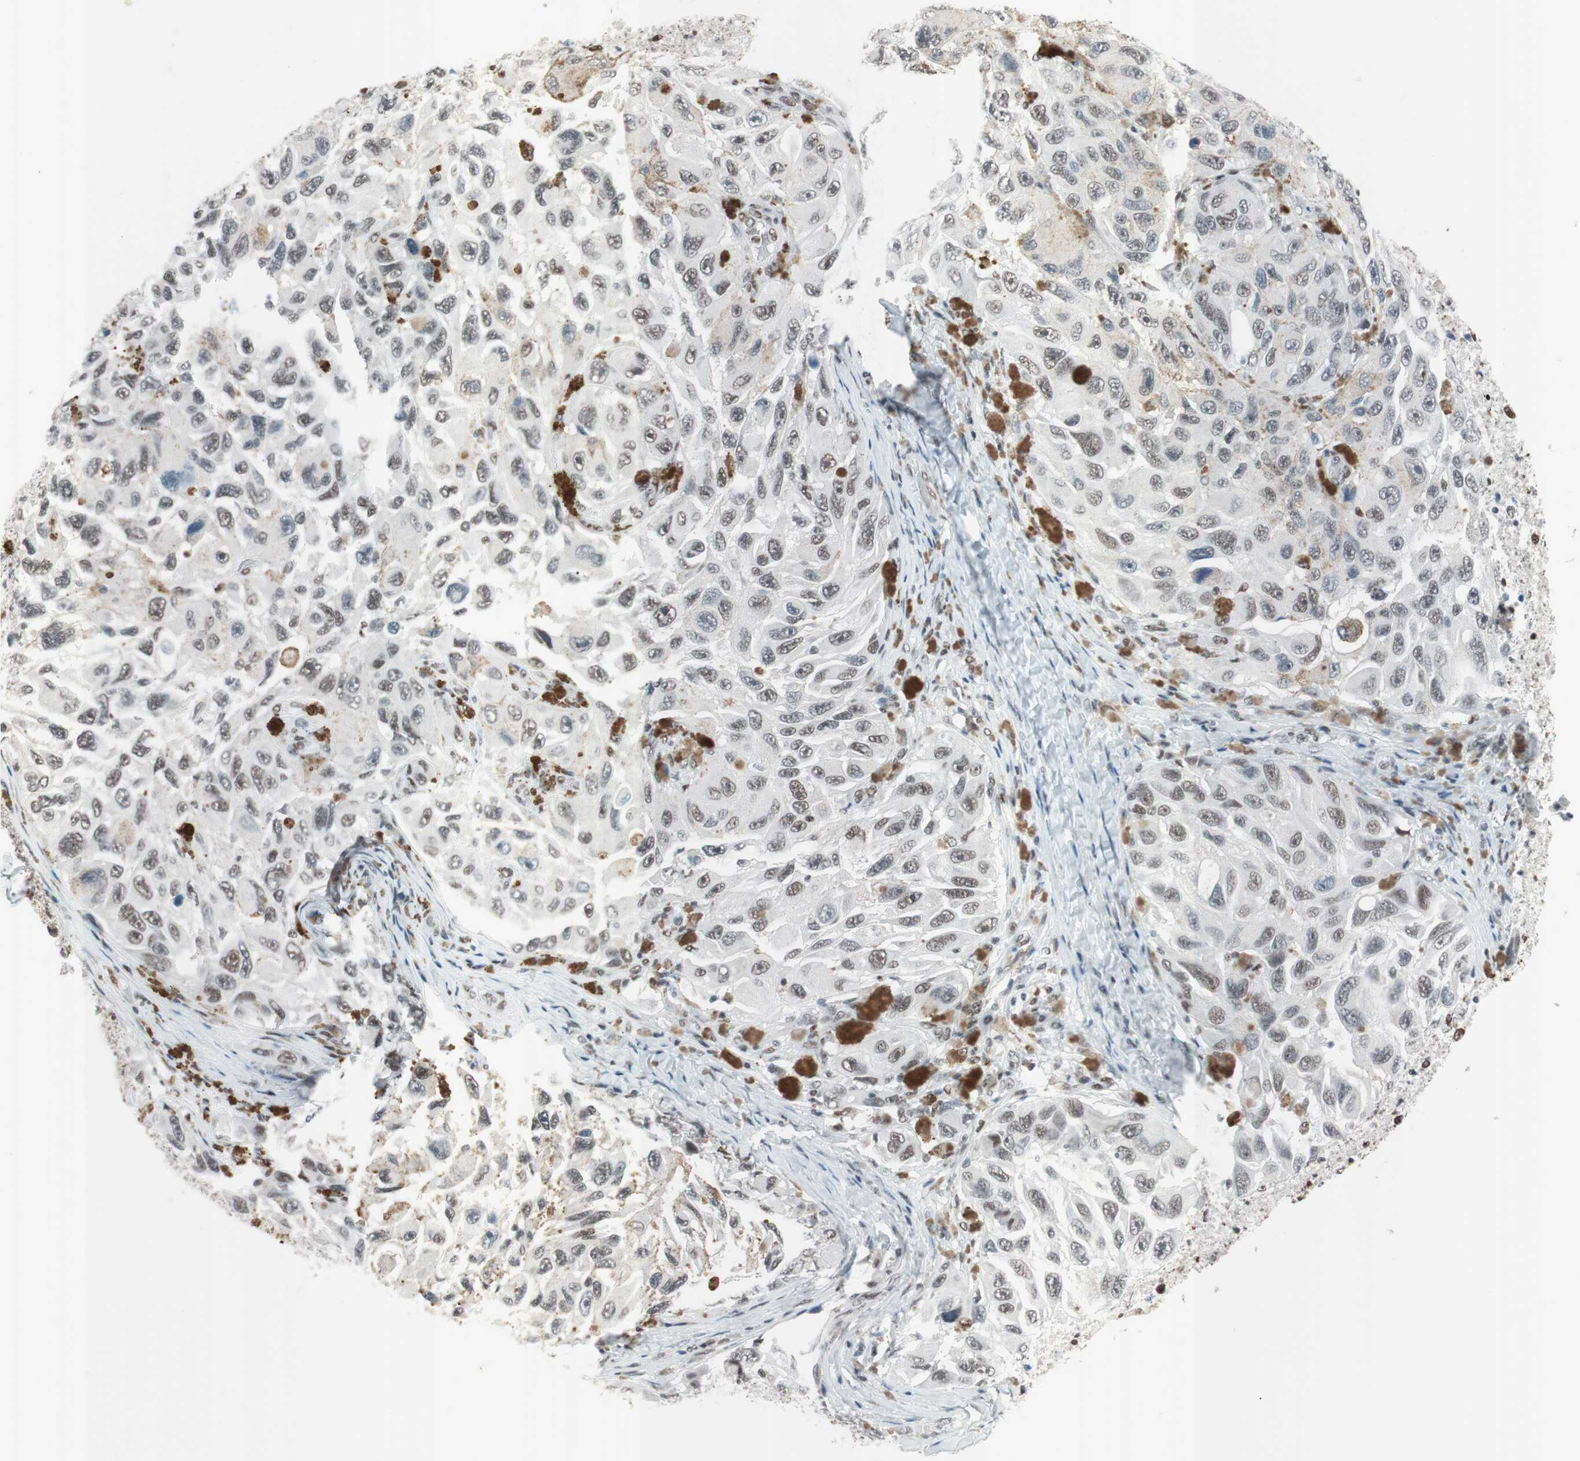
{"staining": {"intensity": "weak", "quantity": "25%-75%", "location": "nuclear"}, "tissue": "melanoma", "cell_type": "Tumor cells", "image_type": "cancer", "snomed": [{"axis": "morphology", "description": "Malignant melanoma, NOS"}, {"axis": "topography", "description": "Skin"}], "caption": "Melanoma stained for a protein shows weak nuclear positivity in tumor cells.", "gene": "ARID1A", "patient": {"sex": "female", "age": 73}}